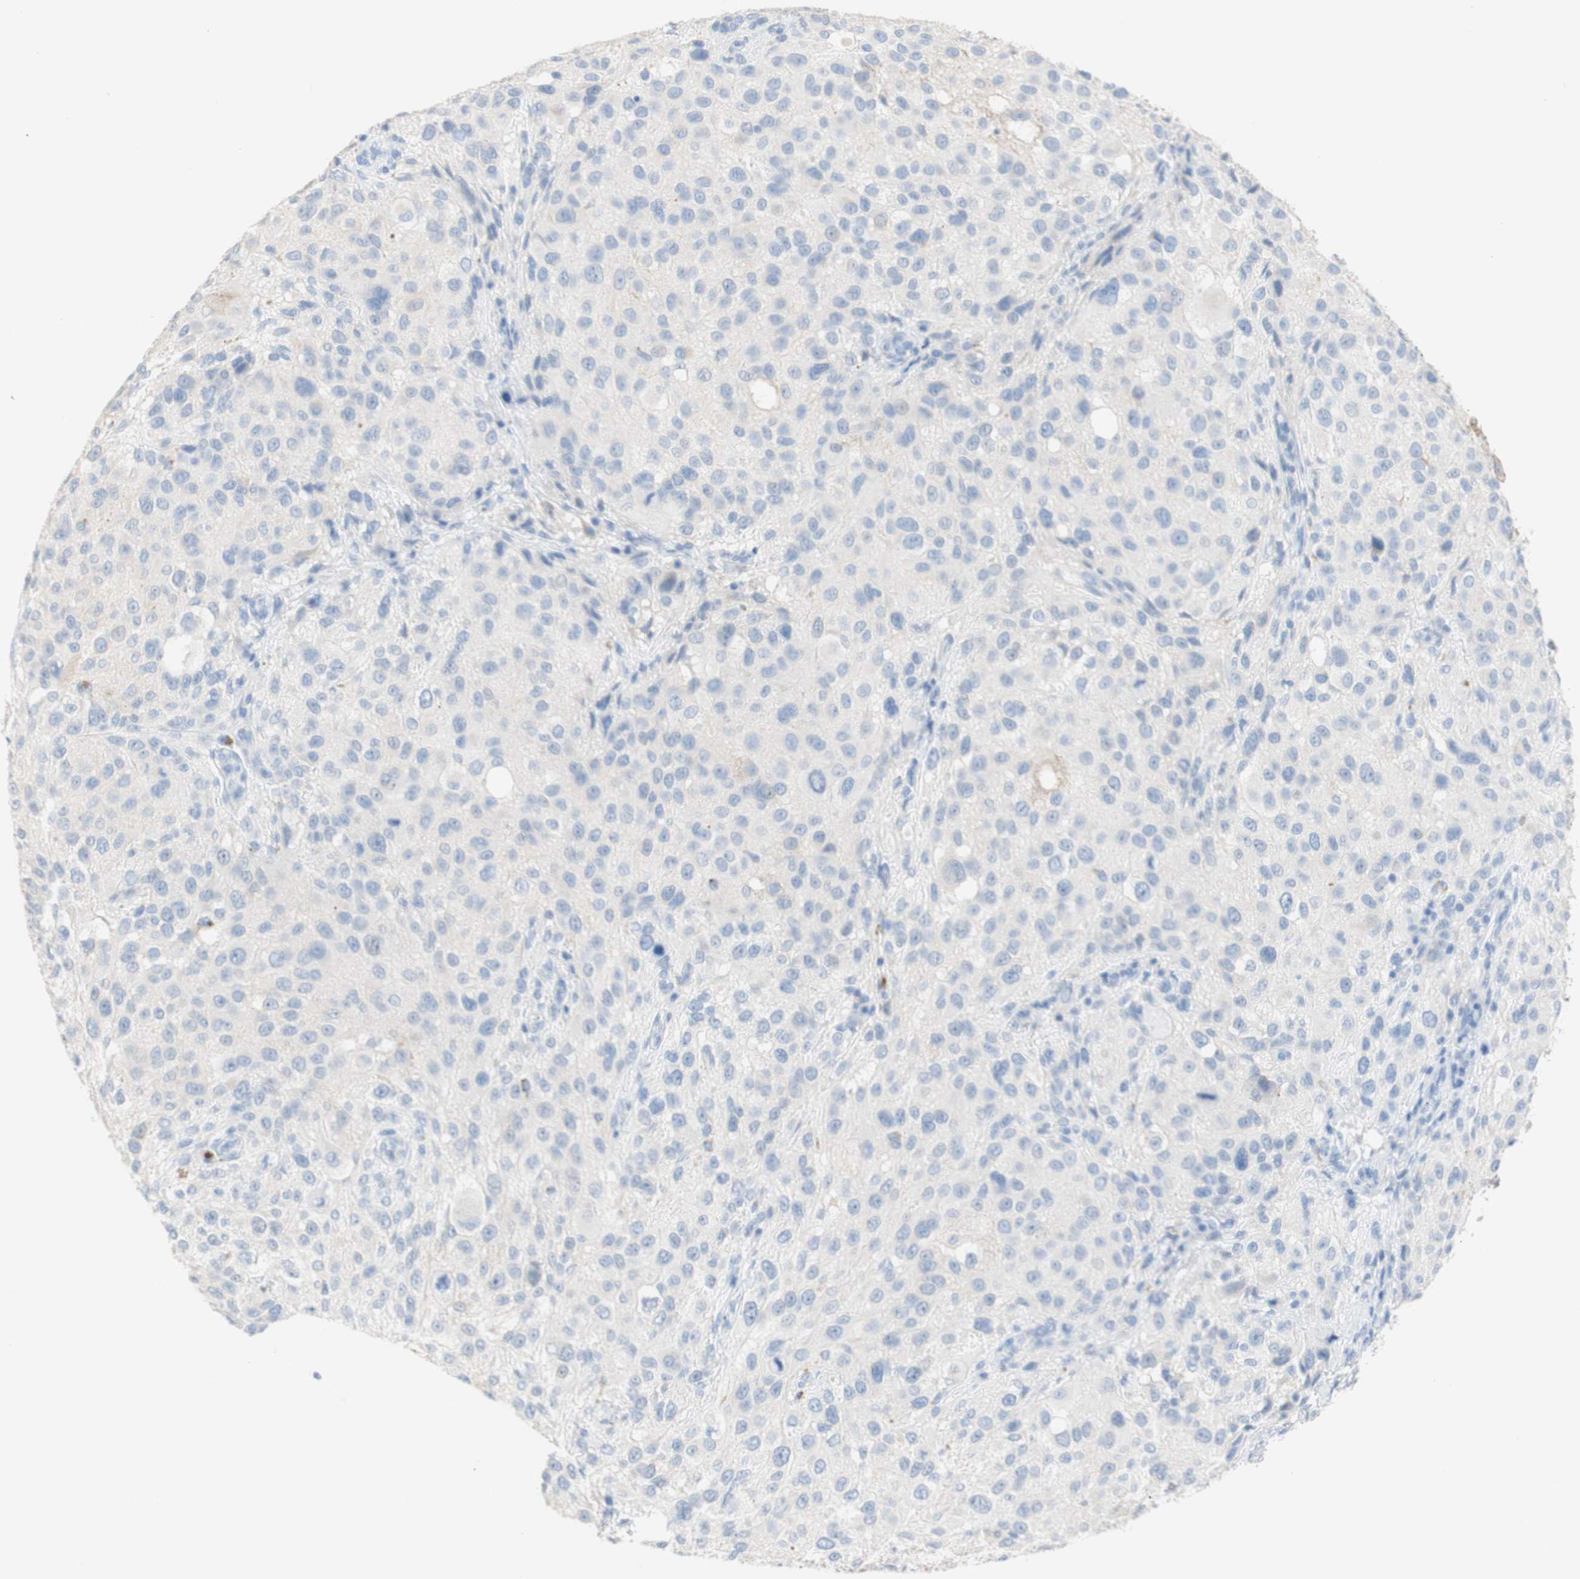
{"staining": {"intensity": "negative", "quantity": "none", "location": "none"}, "tissue": "melanoma", "cell_type": "Tumor cells", "image_type": "cancer", "snomed": [{"axis": "morphology", "description": "Necrosis, NOS"}, {"axis": "morphology", "description": "Malignant melanoma, NOS"}, {"axis": "topography", "description": "Skin"}], "caption": "This is a image of immunohistochemistry staining of melanoma, which shows no positivity in tumor cells.", "gene": "DSC2", "patient": {"sex": "female", "age": 87}}